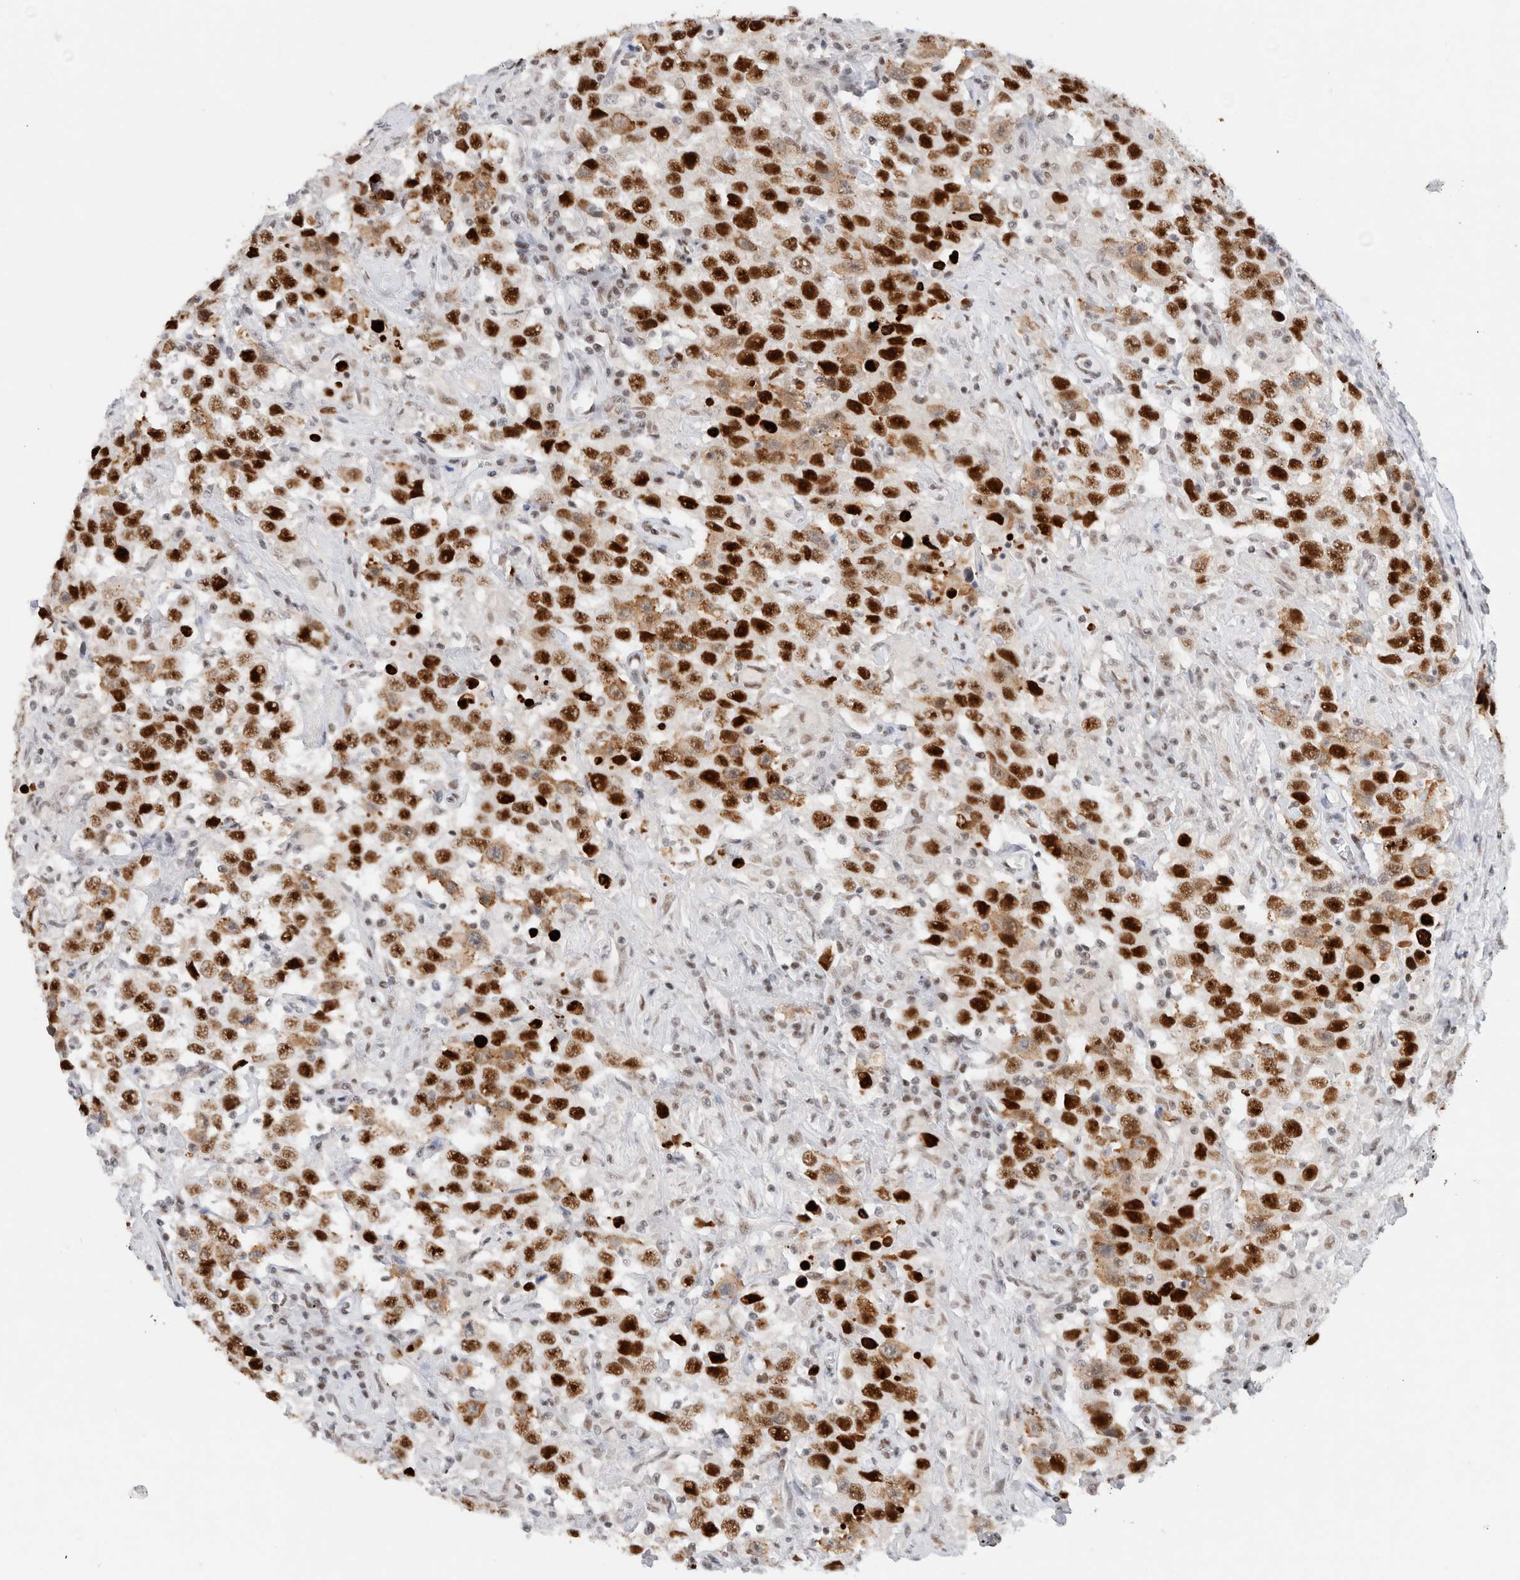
{"staining": {"intensity": "strong", "quantity": ">75%", "location": "cytoplasmic/membranous,nuclear"}, "tissue": "testis cancer", "cell_type": "Tumor cells", "image_type": "cancer", "snomed": [{"axis": "morphology", "description": "Seminoma, NOS"}, {"axis": "topography", "description": "Testis"}], "caption": "Protein staining of testis cancer (seminoma) tissue reveals strong cytoplasmic/membranous and nuclear staining in about >75% of tumor cells.", "gene": "COPS7A", "patient": {"sex": "male", "age": 41}}